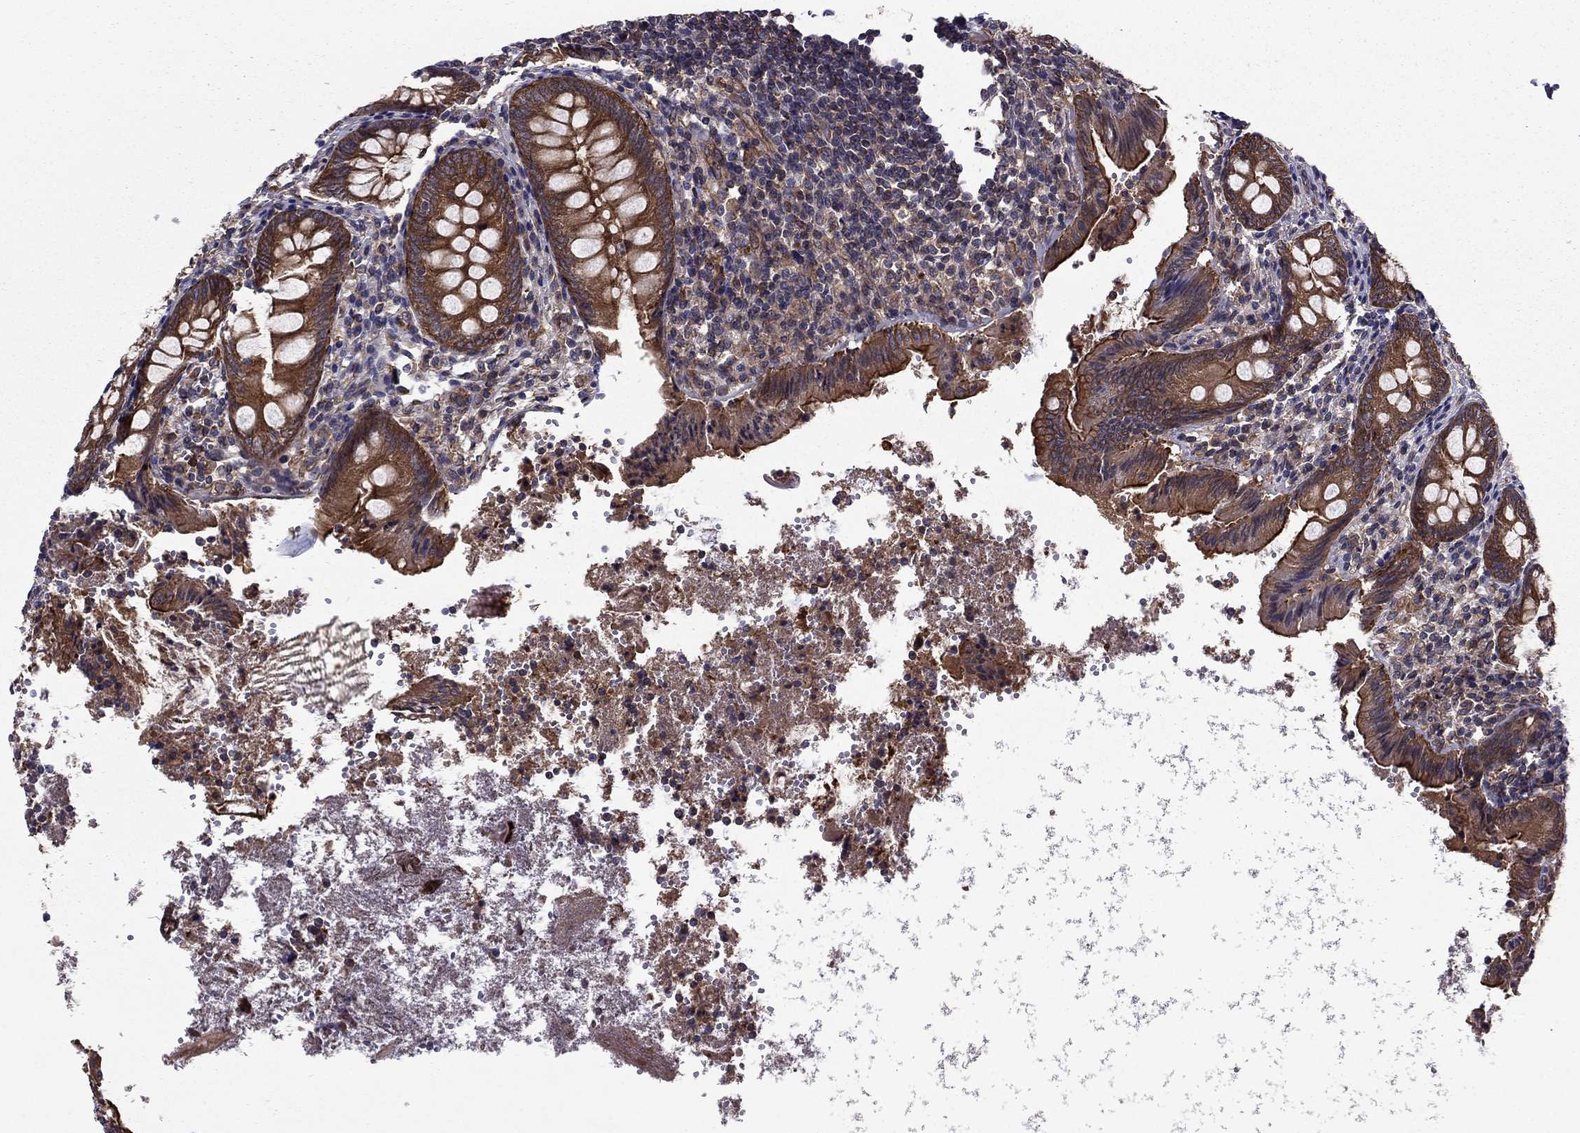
{"staining": {"intensity": "strong", "quantity": "25%-75%", "location": "cytoplasmic/membranous"}, "tissue": "appendix", "cell_type": "Glandular cells", "image_type": "normal", "snomed": [{"axis": "morphology", "description": "Normal tissue, NOS"}, {"axis": "topography", "description": "Appendix"}], "caption": "An immunohistochemistry (IHC) image of unremarkable tissue is shown. Protein staining in brown highlights strong cytoplasmic/membranous positivity in appendix within glandular cells. Using DAB (brown) and hematoxylin (blue) stains, captured at high magnification using brightfield microscopy.", "gene": "SHMT1", "patient": {"sex": "female", "age": 23}}